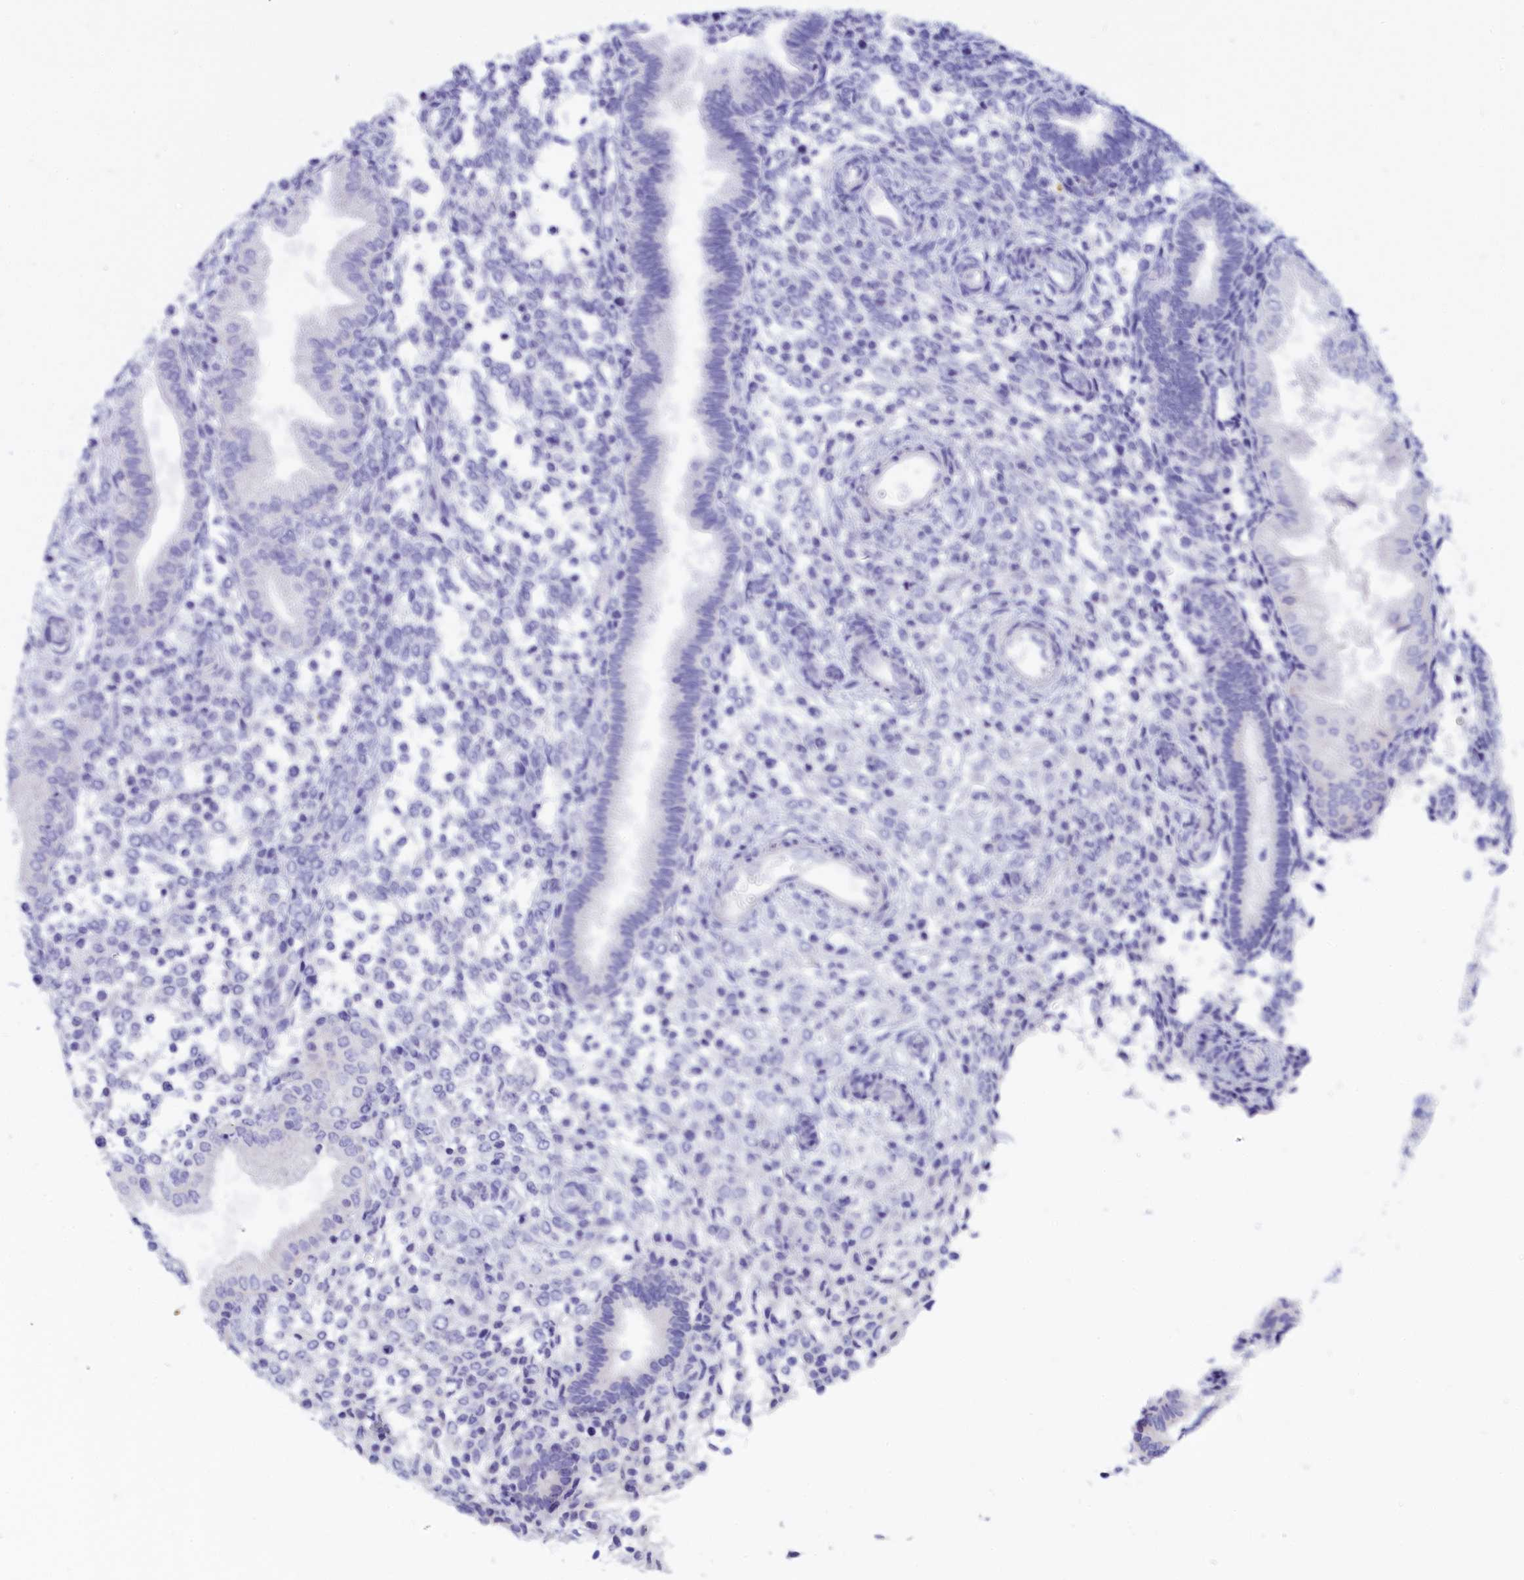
{"staining": {"intensity": "negative", "quantity": "none", "location": "none"}, "tissue": "endometrium", "cell_type": "Cells in endometrial stroma", "image_type": "normal", "snomed": [{"axis": "morphology", "description": "Normal tissue, NOS"}, {"axis": "topography", "description": "Endometrium"}], "caption": "Immunohistochemistry (IHC) histopathology image of normal human endometrium stained for a protein (brown), which shows no staining in cells in endometrial stroma. Brightfield microscopy of IHC stained with DAB (3,3'-diaminobenzidine) (brown) and hematoxylin (blue), captured at high magnification.", "gene": "ANKRD2", "patient": {"sex": "female", "age": 53}}